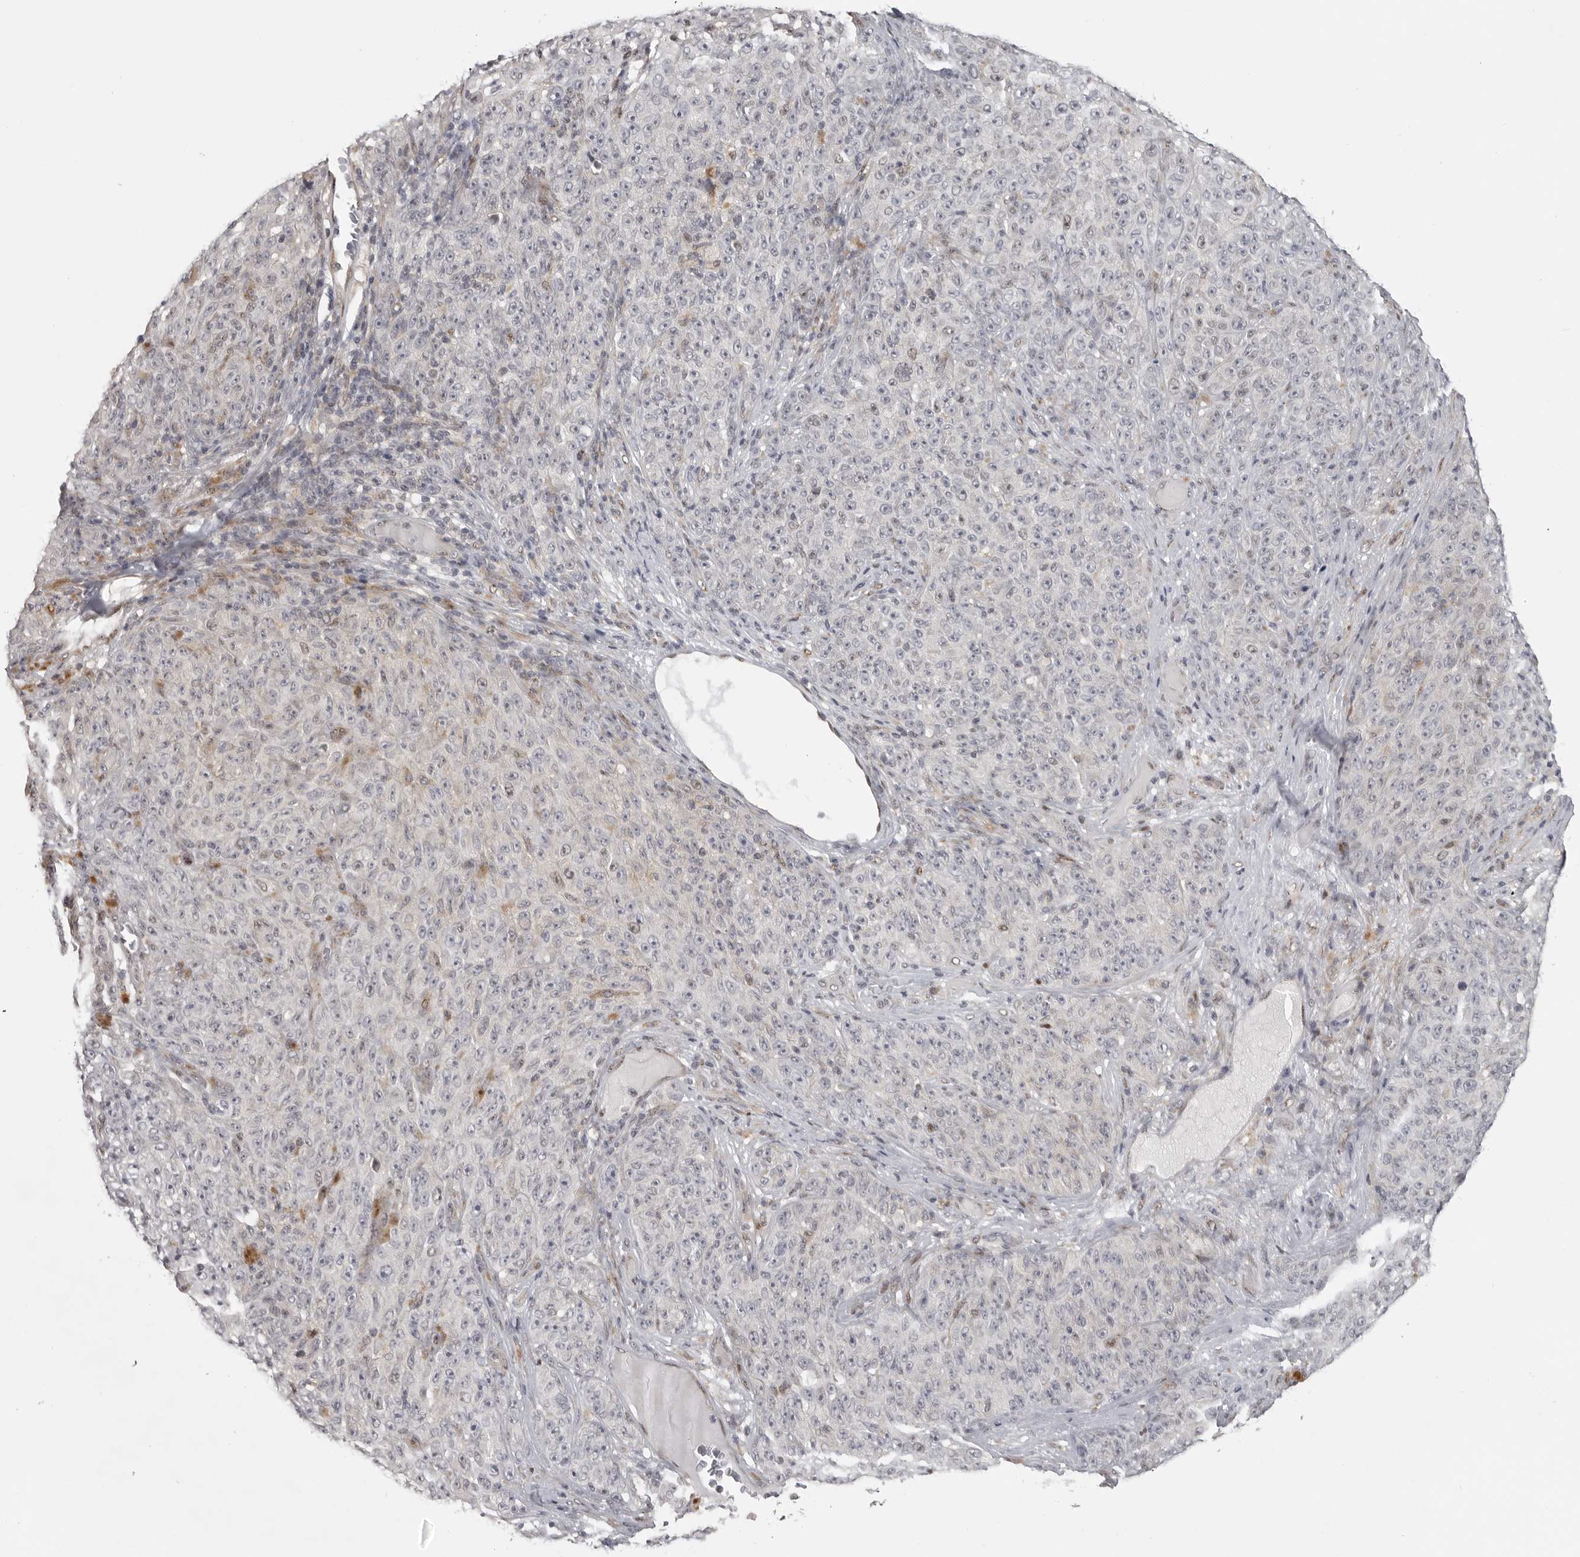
{"staining": {"intensity": "negative", "quantity": "none", "location": "none"}, "tissue": "melanoma", "cell_type": "Tumor cells", "image_type": "cancer", "snomed": [{"axis": "morphology", "description": "Malignant melanoma, NOS"}, {"axis": "topography", "description": "Skin"}], "caption": "Melanoma was stained to show a protein in brown. There is no significant staining in tumor cells.", "gene": "POLE2", "patient": {"sex": "female", "age": 82}}